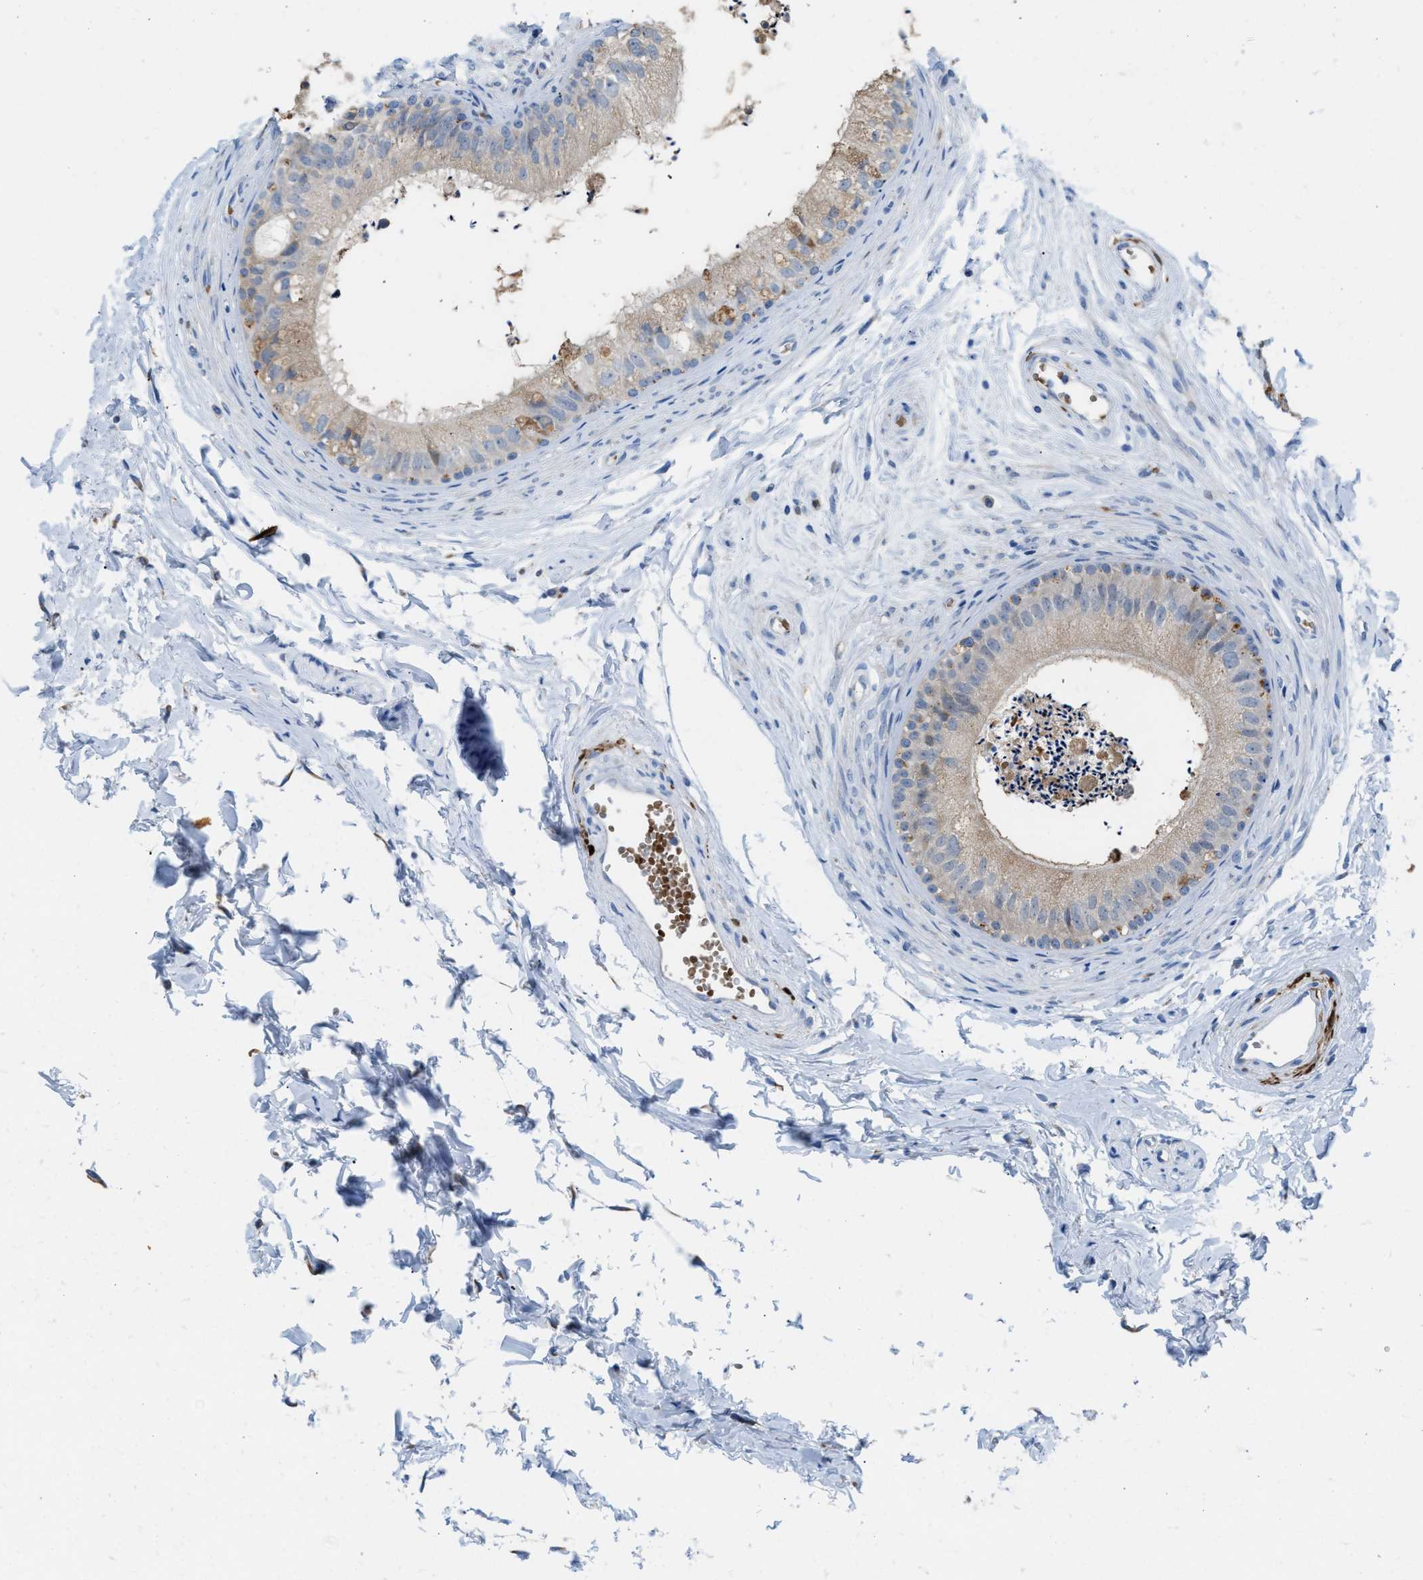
{"staining": {"intensity": "weak", "quantity": ">75%", "location": "cytoplasmic/membranous"}, "tissue": "epididymis", "cell_type": "Glandular cells", "image_type": "normal", "snomed": [{"axis": "morphology", "description": "Normal tissue, NOS"}, {"axis": "topography", "description": "Epididymis"}], "caption": "Glandular cells exhibit low levels of weak cytoplasmic/membranous positivity in approximately >75% of cells in unremarkable human epididymis. (Brightfield microscopy of DAB IHC at high magnification).", "gene": "CA3", "patient": {"sex": "male", "age": 56}}